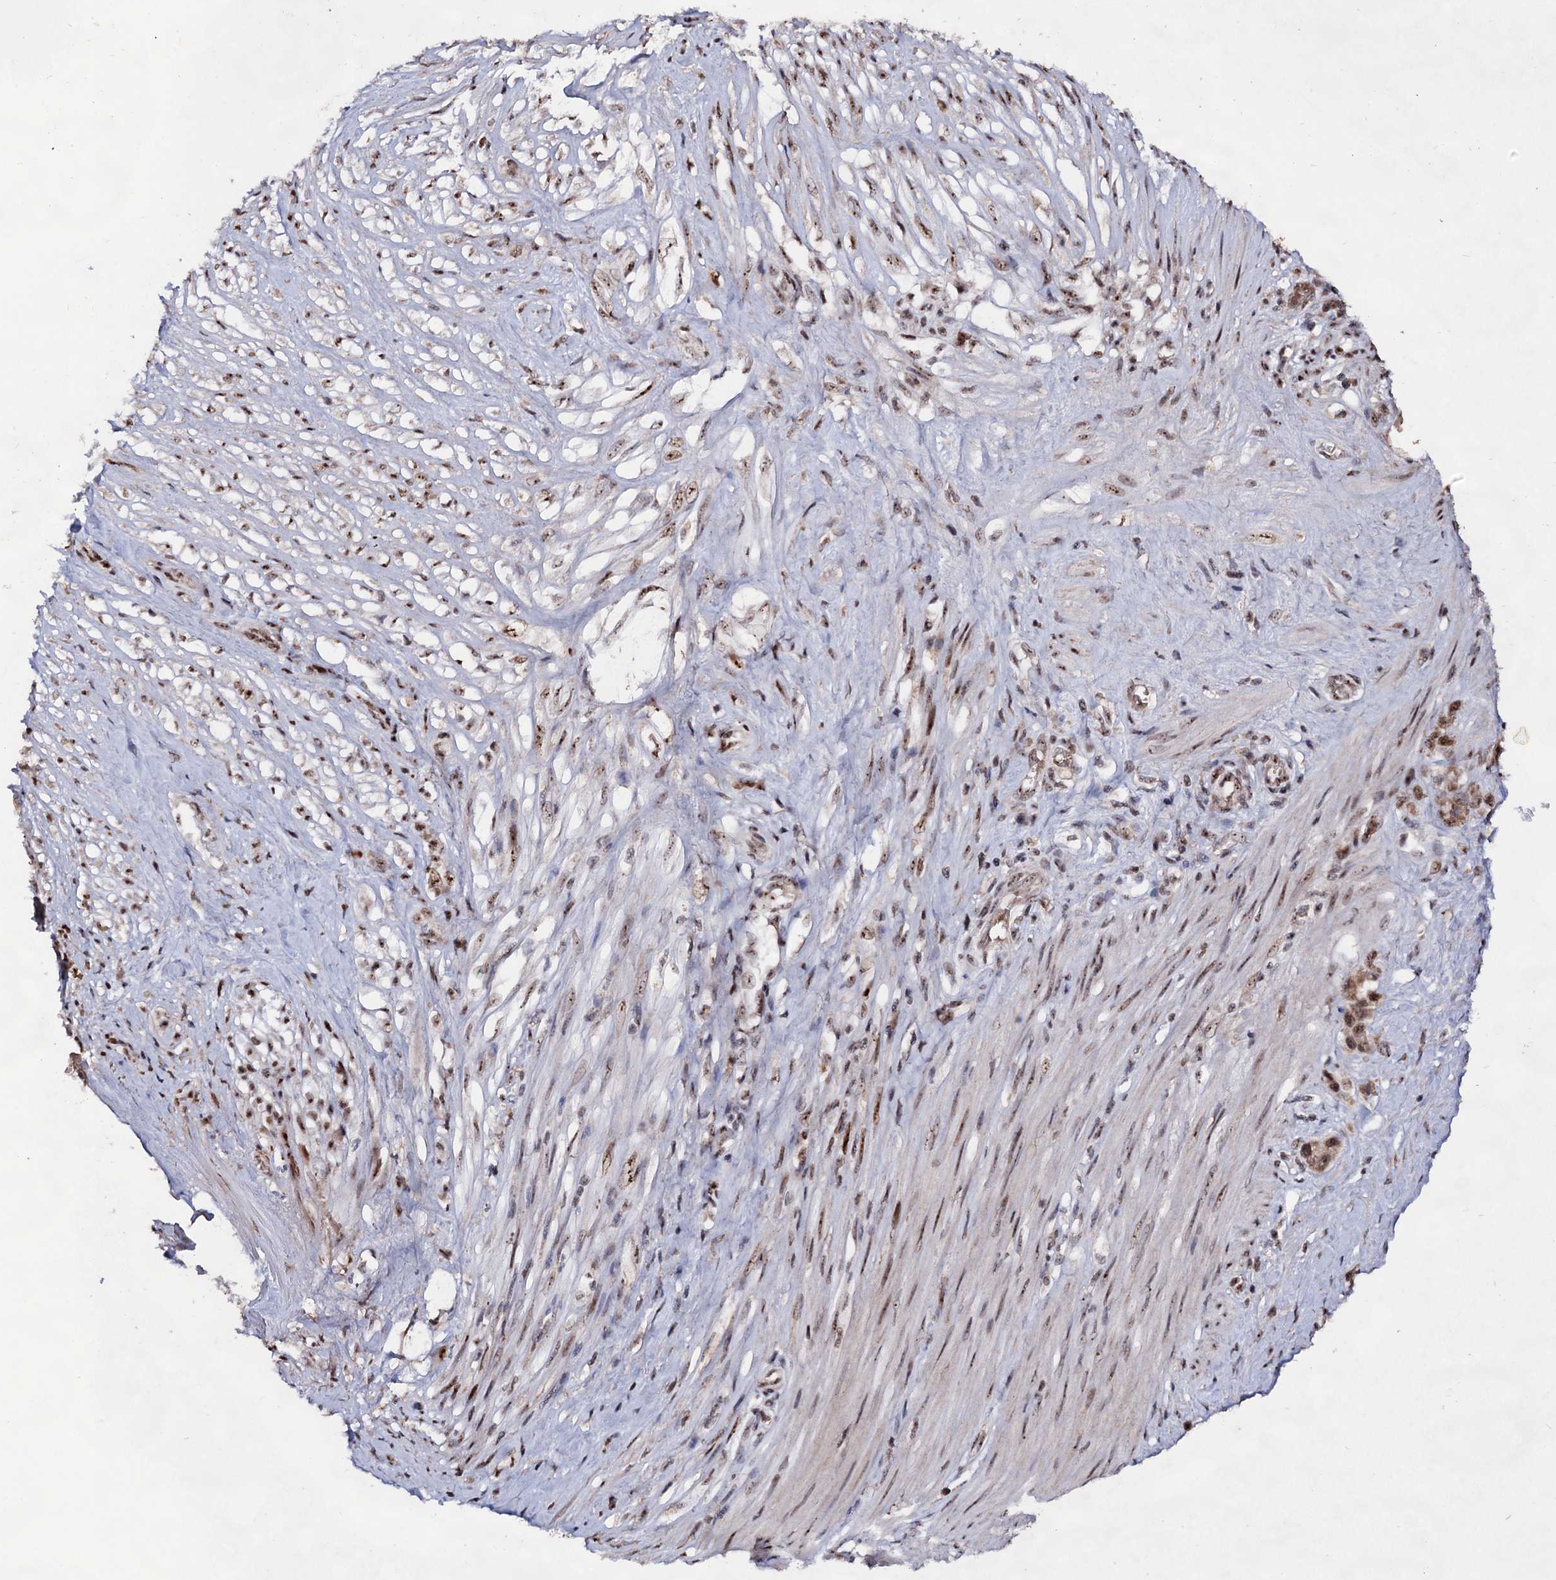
{"staining": {"intensity": "strong", "quantity": ">75%", "location": "nuclear"}, "tissue": "stomach cancer", "cell_type": "Tumor cells", "image_type": "cancer", "snomed": [{"axis": "morphology", "description": "Adenocarcinoma, NOS"}, {"axis": "morphology", "description": "Adenocarcinoma, High grade"}, {"axis": "topography", "description": "Stomach, upper"}, {"axis": "topography", "description": "Stomach, lower"}], "caption": "An IHC photomicrograph of tumor tissue is shown. Protein staining in brown highlights strong nuclear positivity in stomach adenocarcinoma (high-grade) within tumor cells.", "gene": "EXOSC10", "patient": {"sex": "female", "age": 65}}